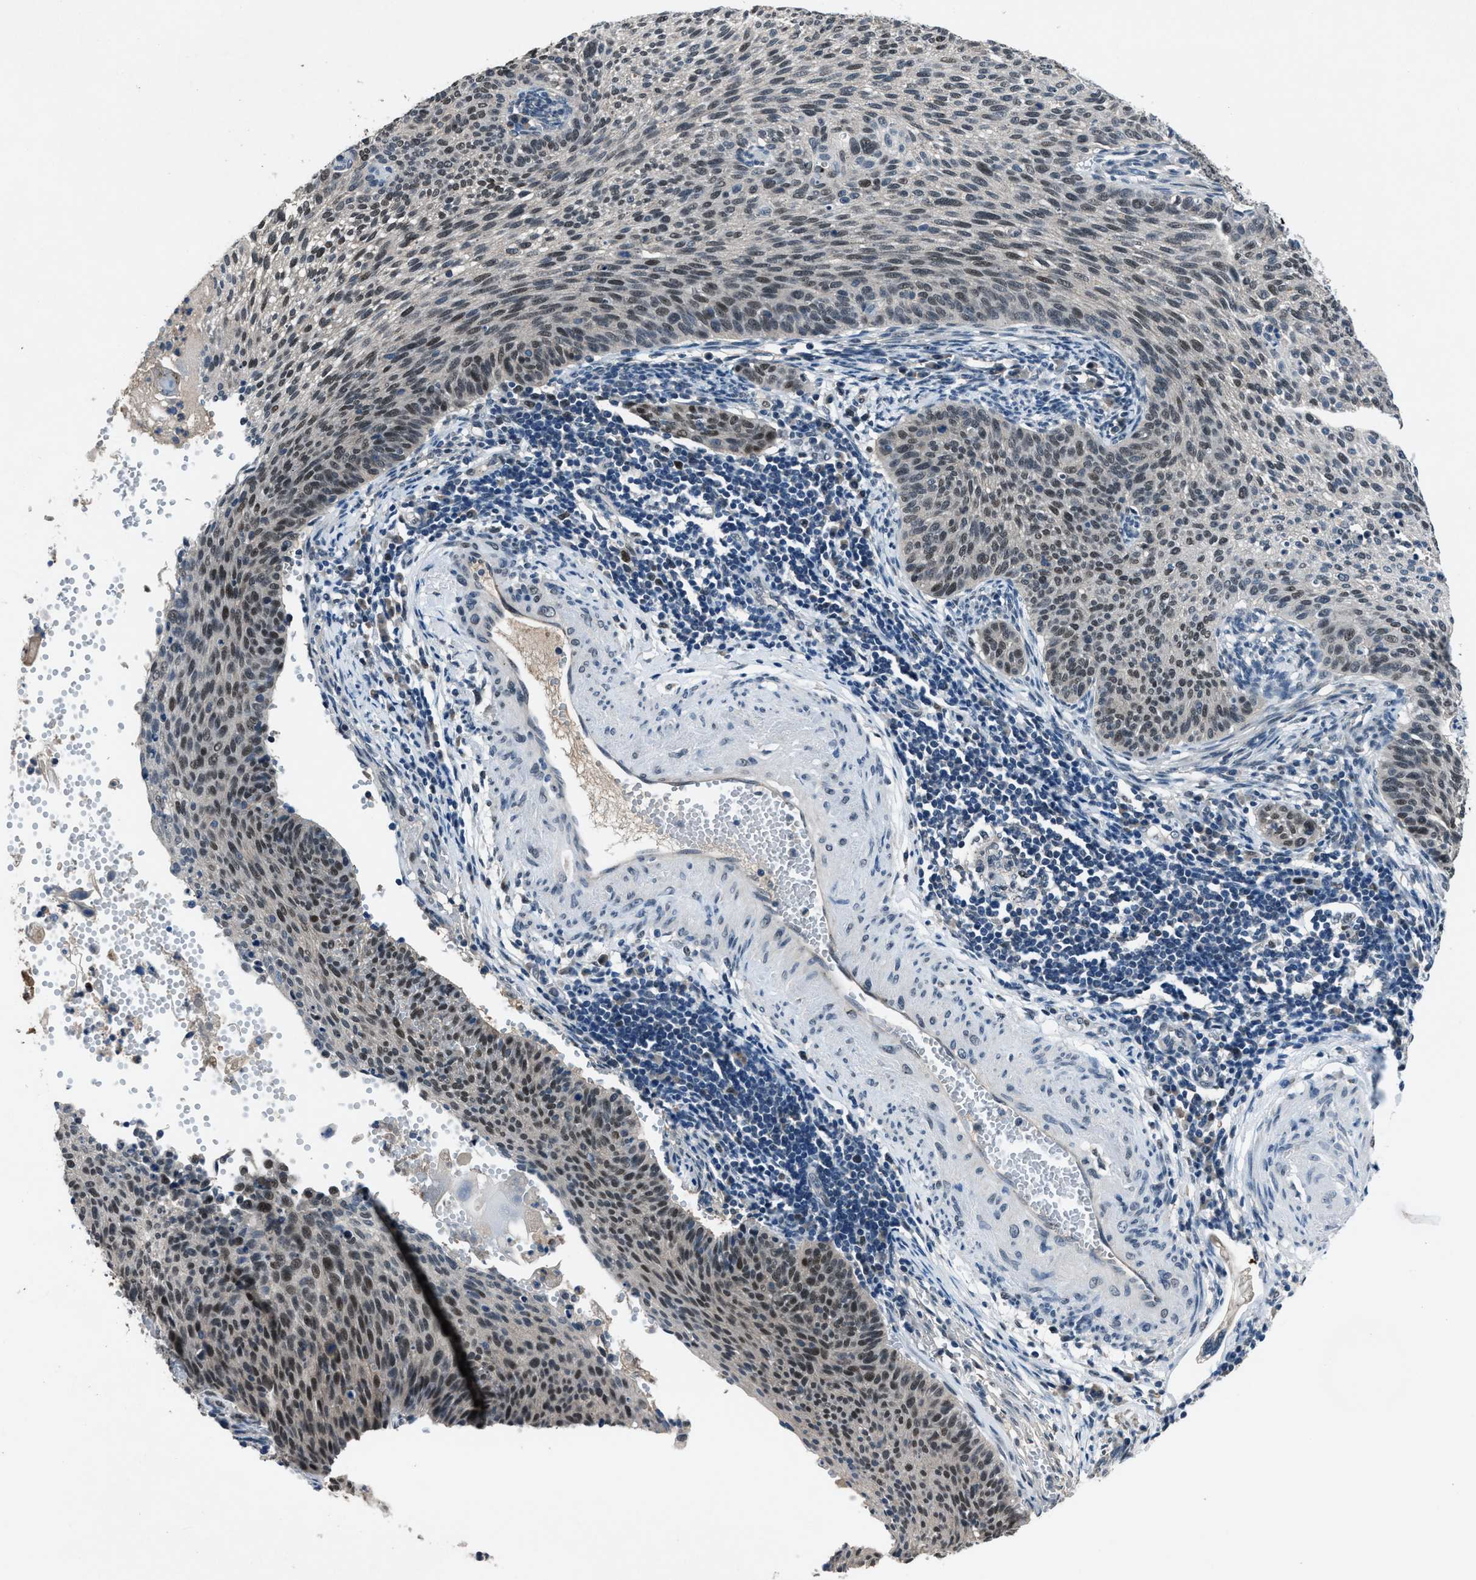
{"staining": {"intensity": "moderate", "quantity": ">75%", "location": "nuclear"}, "tissue": "cervical cancer", "cell_type": "Tumor cells", "image_type": "cancer", "snomed": [{"axis": "morphology", "description": "Squamous cell carcinoma, NOS"}, {"axis": "topography", "description": "Cervix"}], "caption": "A photomicrograph of squamous cell carcinoma (cervical) stained for a protein displays moderate nuclear brown staining in tumor cells.", "gene": "DUSP19", "patient": {"sex": "female", "age": 70}}